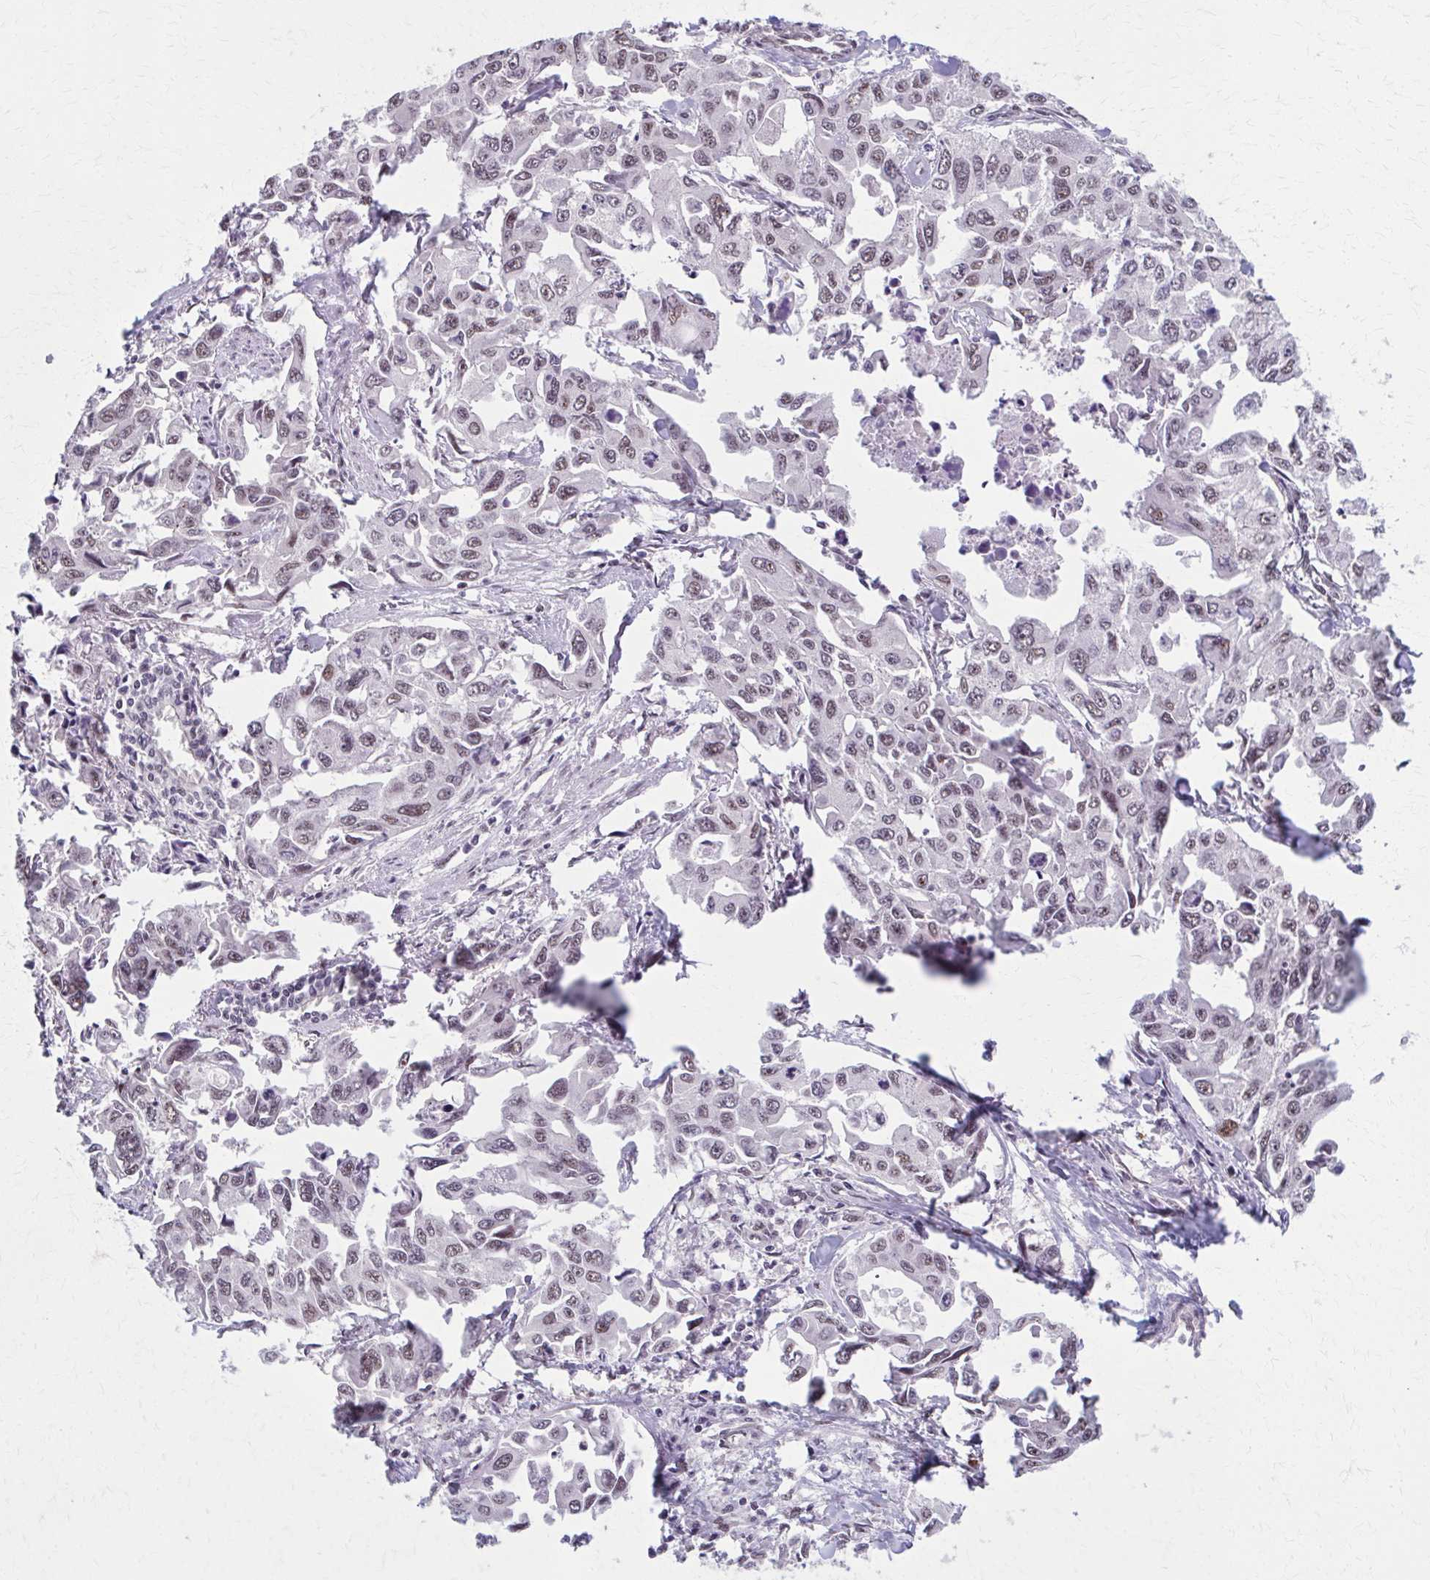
{"staining": {"intensity": "weak", "quantity": "25%-75%", "location": "nuclear"}, "tissue": "lung cancer", "cell_type": "Tumor cells", "image_type": "cancer", "snomed": [{"axis": "morphology", "description": "Adenocarcinoma, NOS"}, {"axis": "topography", "description": "Lung"}], "caption": "Immunohistochemistry (IHC) micrograph of adenocarcinoma (lung) stained for a protein (brown), which shows low levels of weak nuclear staining in approximately 25%-75% of tumor cells.", "gene": "SETBP1", "patient": {"sex": "male", "age": 64}}